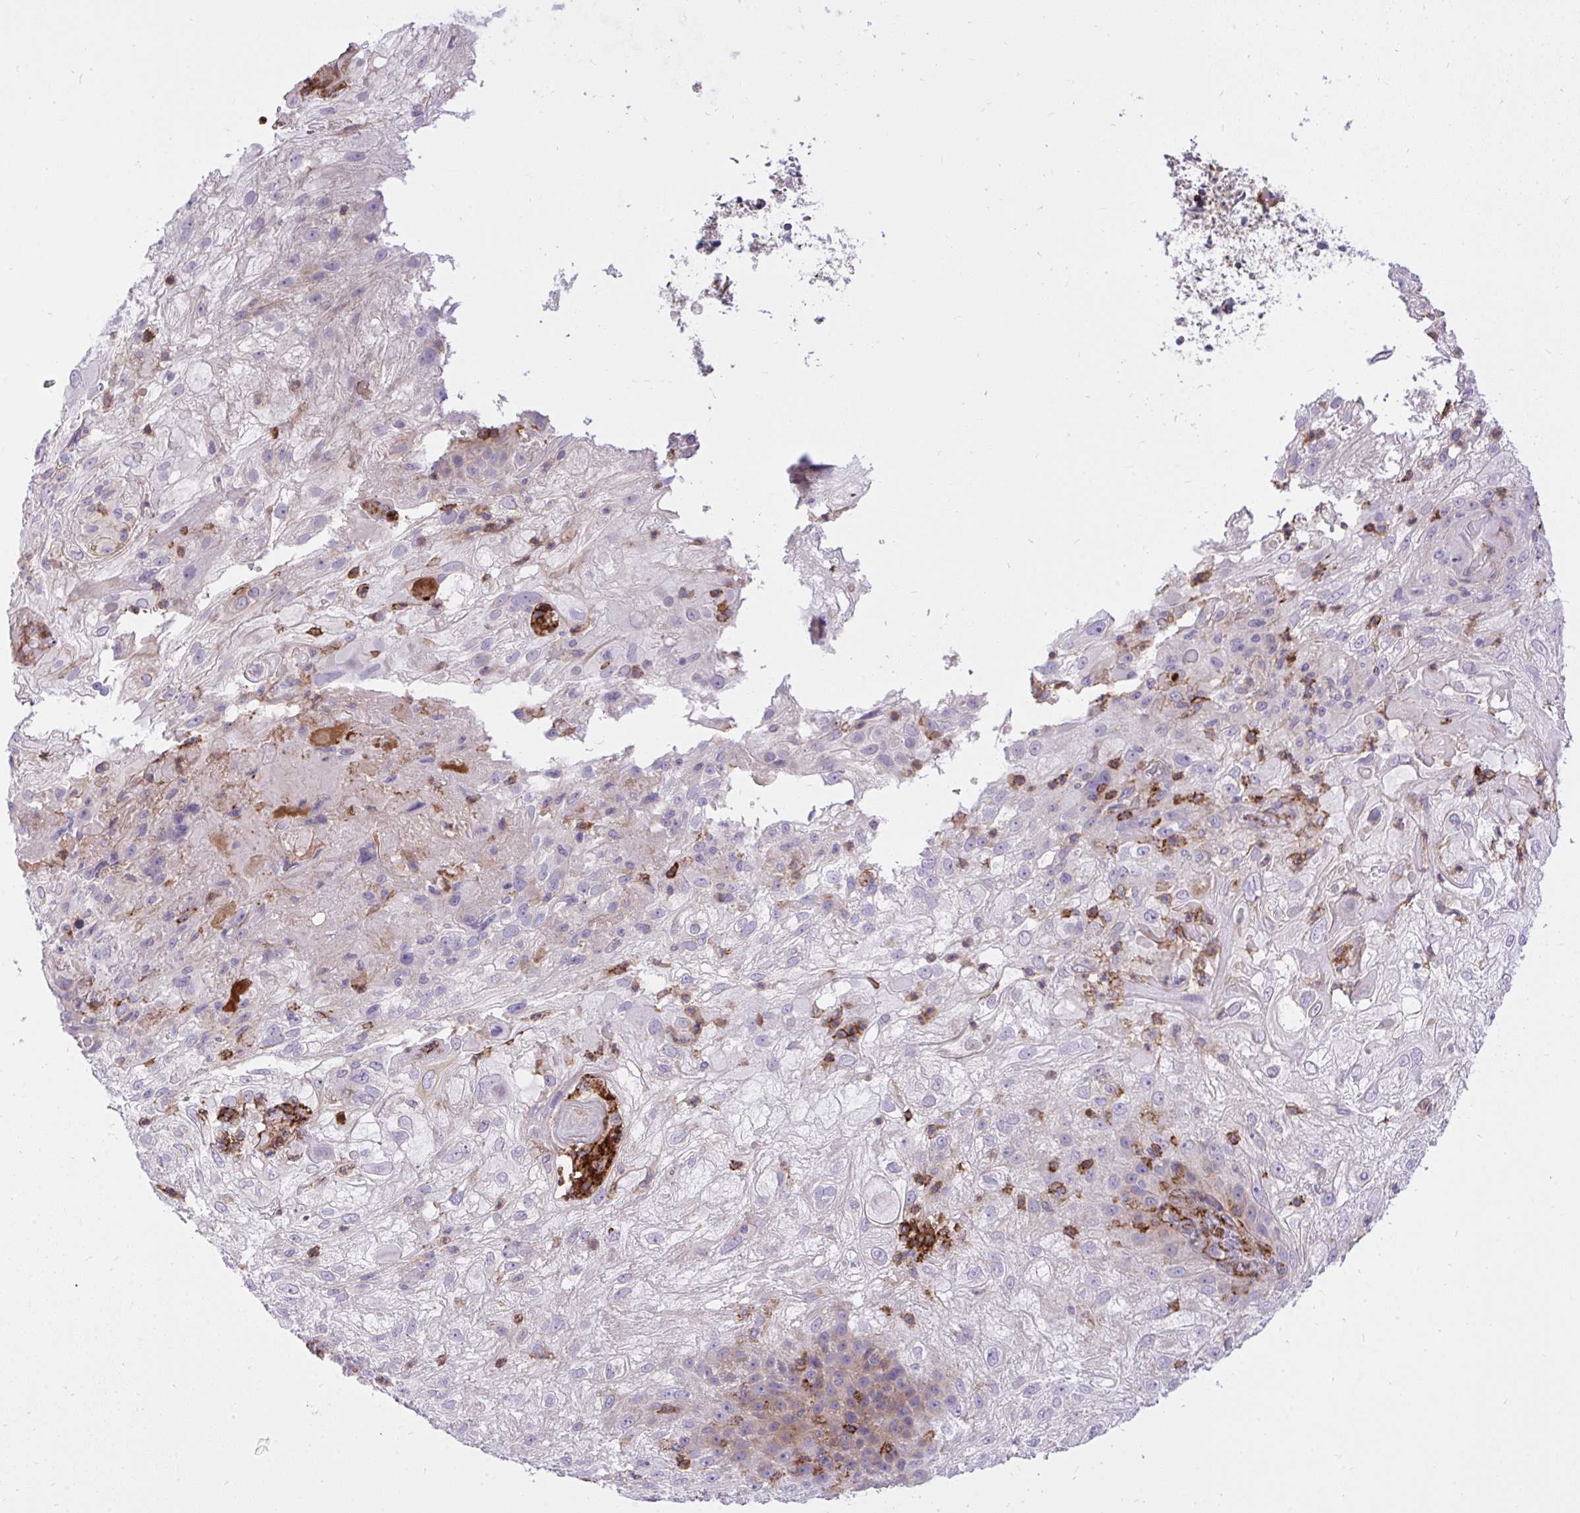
{"staining": {"intensity": "negative", "quantity": "none", "location": "none"}, "tissue": "skin cancer", "cell_type": "Tumor cells", "image_type": "cancer", "snomed": [{"axis": "morphology", "description": "Normal tissue, NOS"}, {"axis": "morphology", "description": "Squamous cell carcinoma, NOS"}, {"axis": "topography", "description": "Skin"}], "caption": "Image shows no protein staining in tumor cells of skin squamous cell carcinoma tissue.", "gene": "ERI1", "patient": {"sex": "female", "age": 83}}